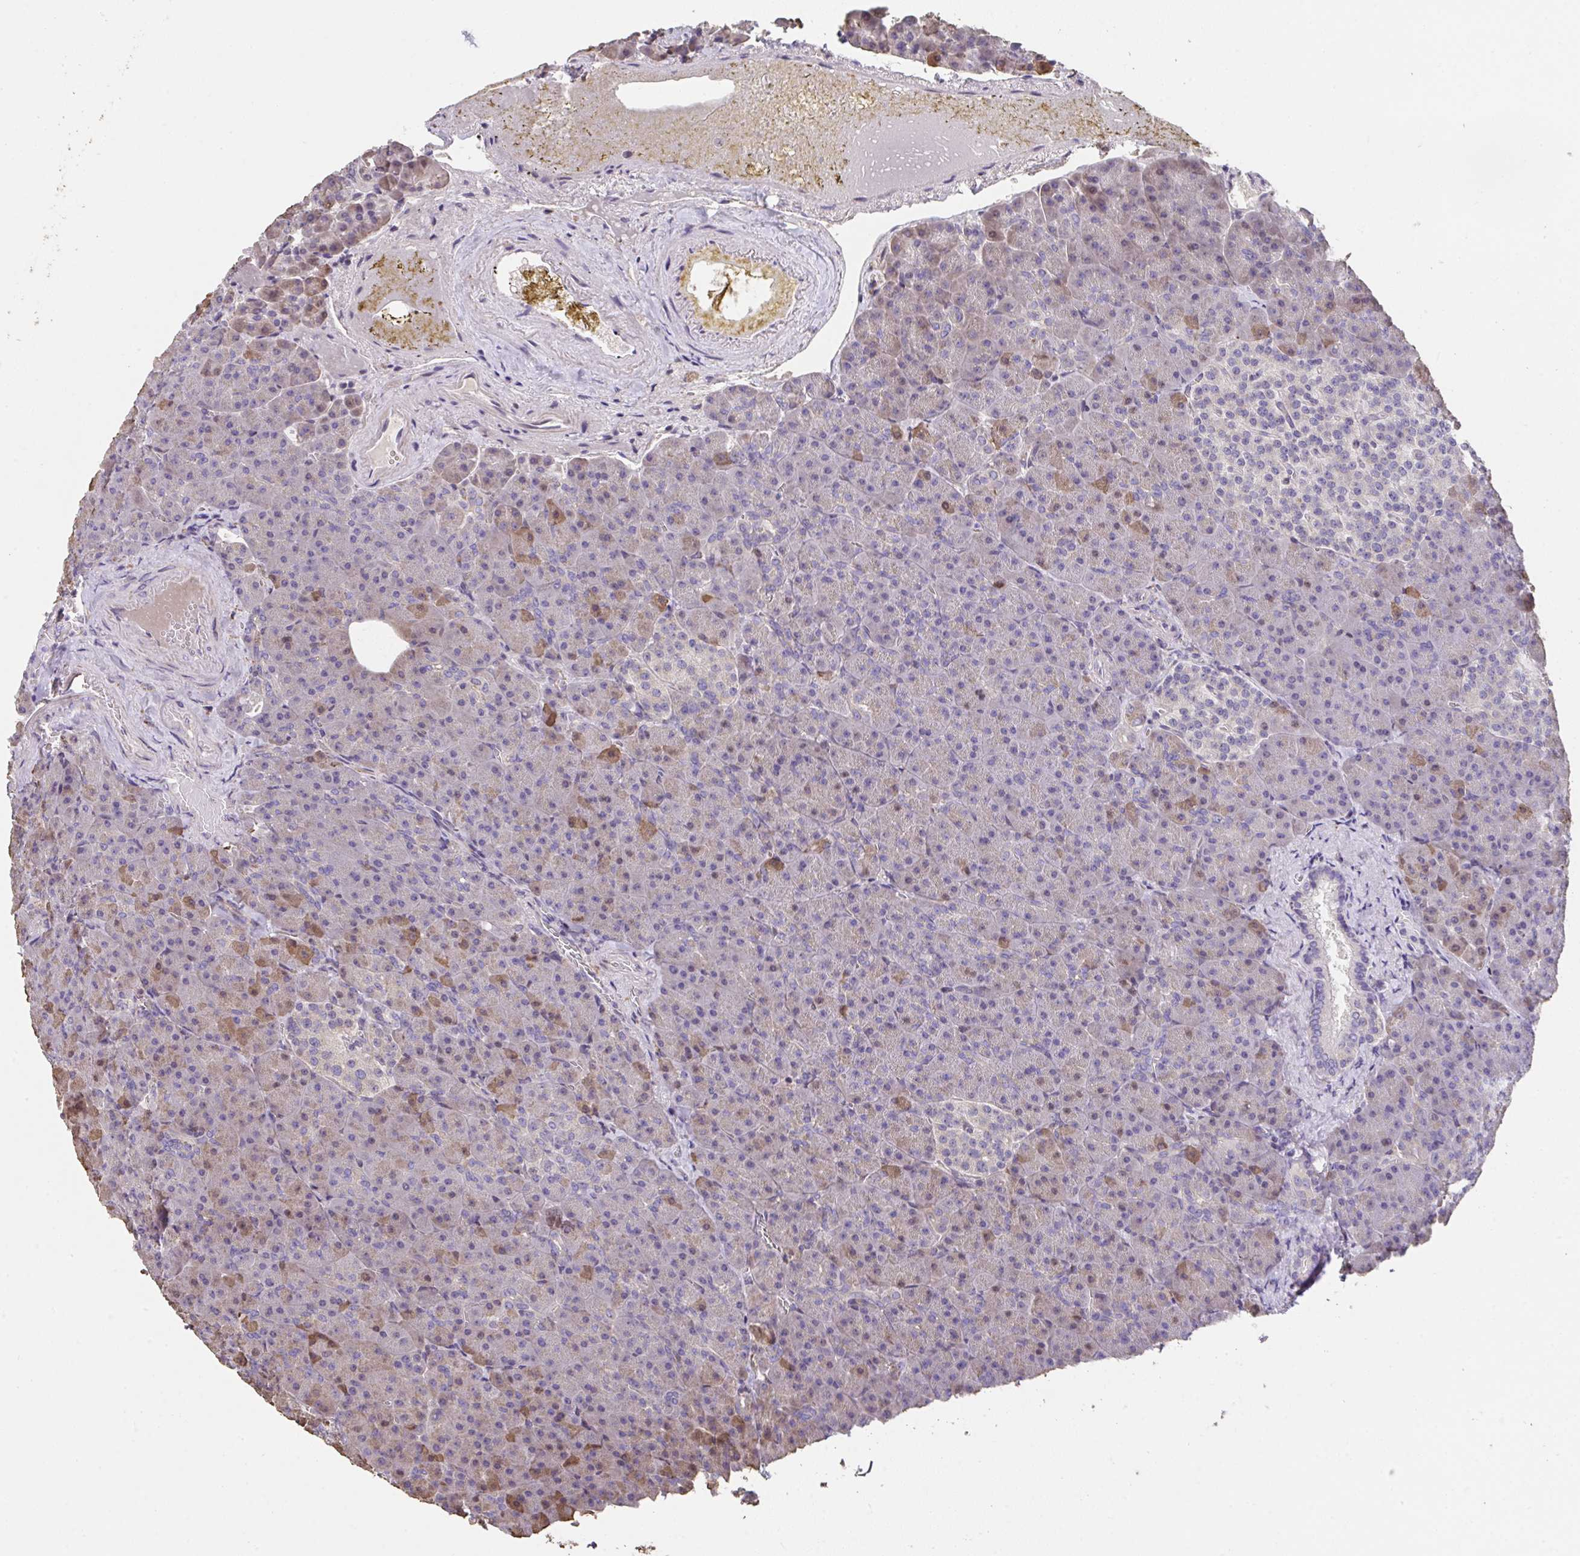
{"staining": {"intensity": "moderate", "quantity": "<25%", "location": "cytoplasmic/membranous"}, "tissue": "pancreas", "cell_type": "Exocrine glandular cells", "image_type": "normal", "snomed": [{"axis": "morphology", "description": "Normal tissue, NOS"}, {"axis": "topography", "description": "Pancreas"}], "caption": "High-power microscopy captured an IHC histopathology image of normal pancreas, revealing moderate cytoplasmic/membranous staining in about <25% of exocrine glandular cells. Using DAB (3,3'-diaminobenzidine) (brown) and hematoxylin (blue) stains, captured at high magnification using brightfield microscopy.", "gene": "RUNDC3B", "patient": {"sex": "female", "age": 74}}